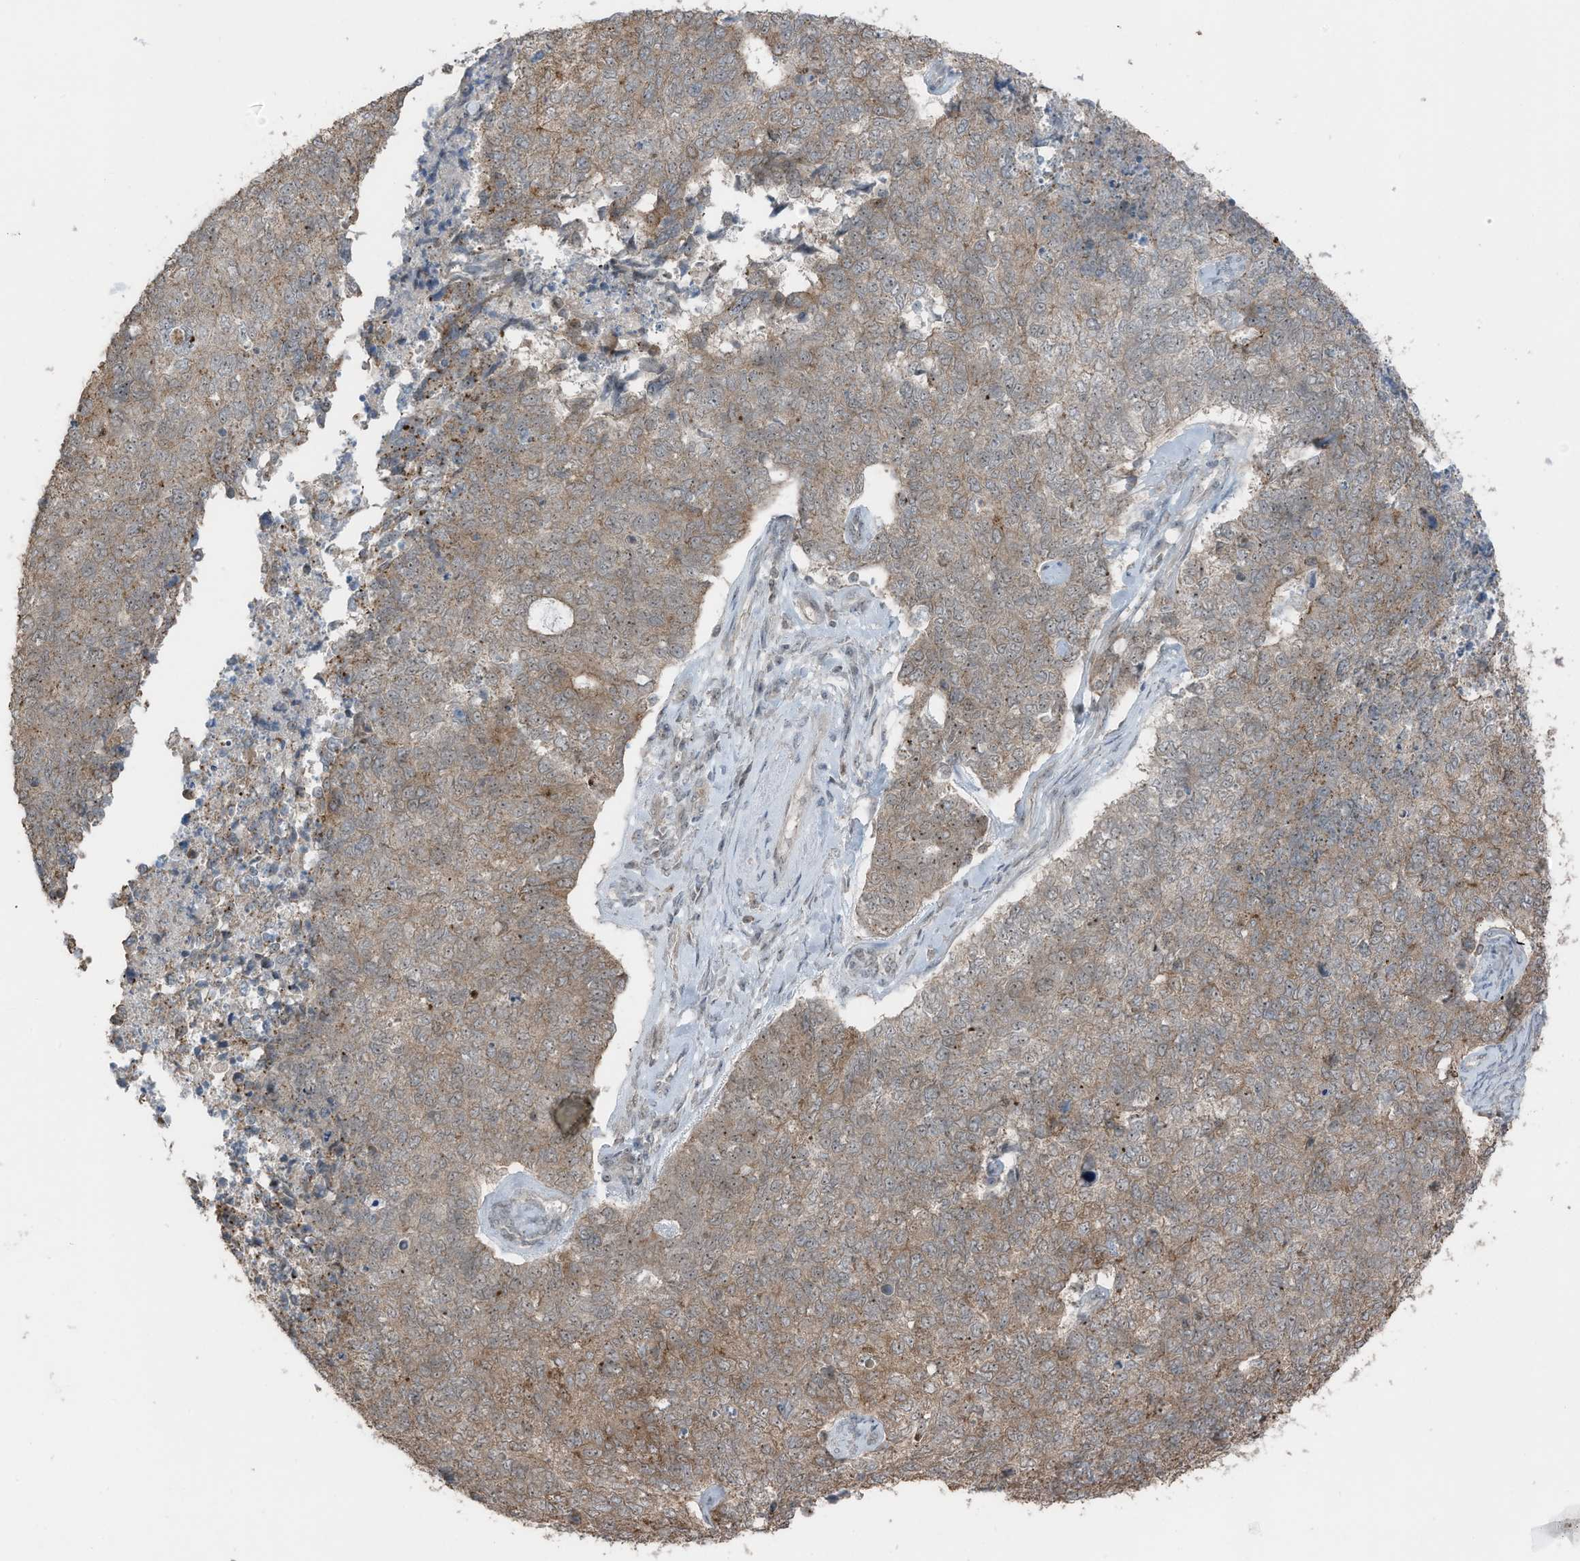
{"staining": {"intensity": "moderate", "quantity": "25%-75%", "location": "cytoplasmic/membranous"}, "tissue": "cervical cancer", "cell_type": "Tumor cells", "image_type": "cancer", "snomed": [{"axis": "morphology", "description": "Squamous cell carcinoma, NOS"}, {"axis": "topography", "description": "Cervix"}], "caption": "The micrograph exhibits immunohistochemical staining of cervical cancer (squamous cell carcinoma). There is moderate cytoplasmic/membranous expression is identified in approximately 25%-75% of tumor cells. (IHC, brightfield microscopy, high magnification).", "gene": "UTP3", "patient": {"sex": "female", "age": 63}}